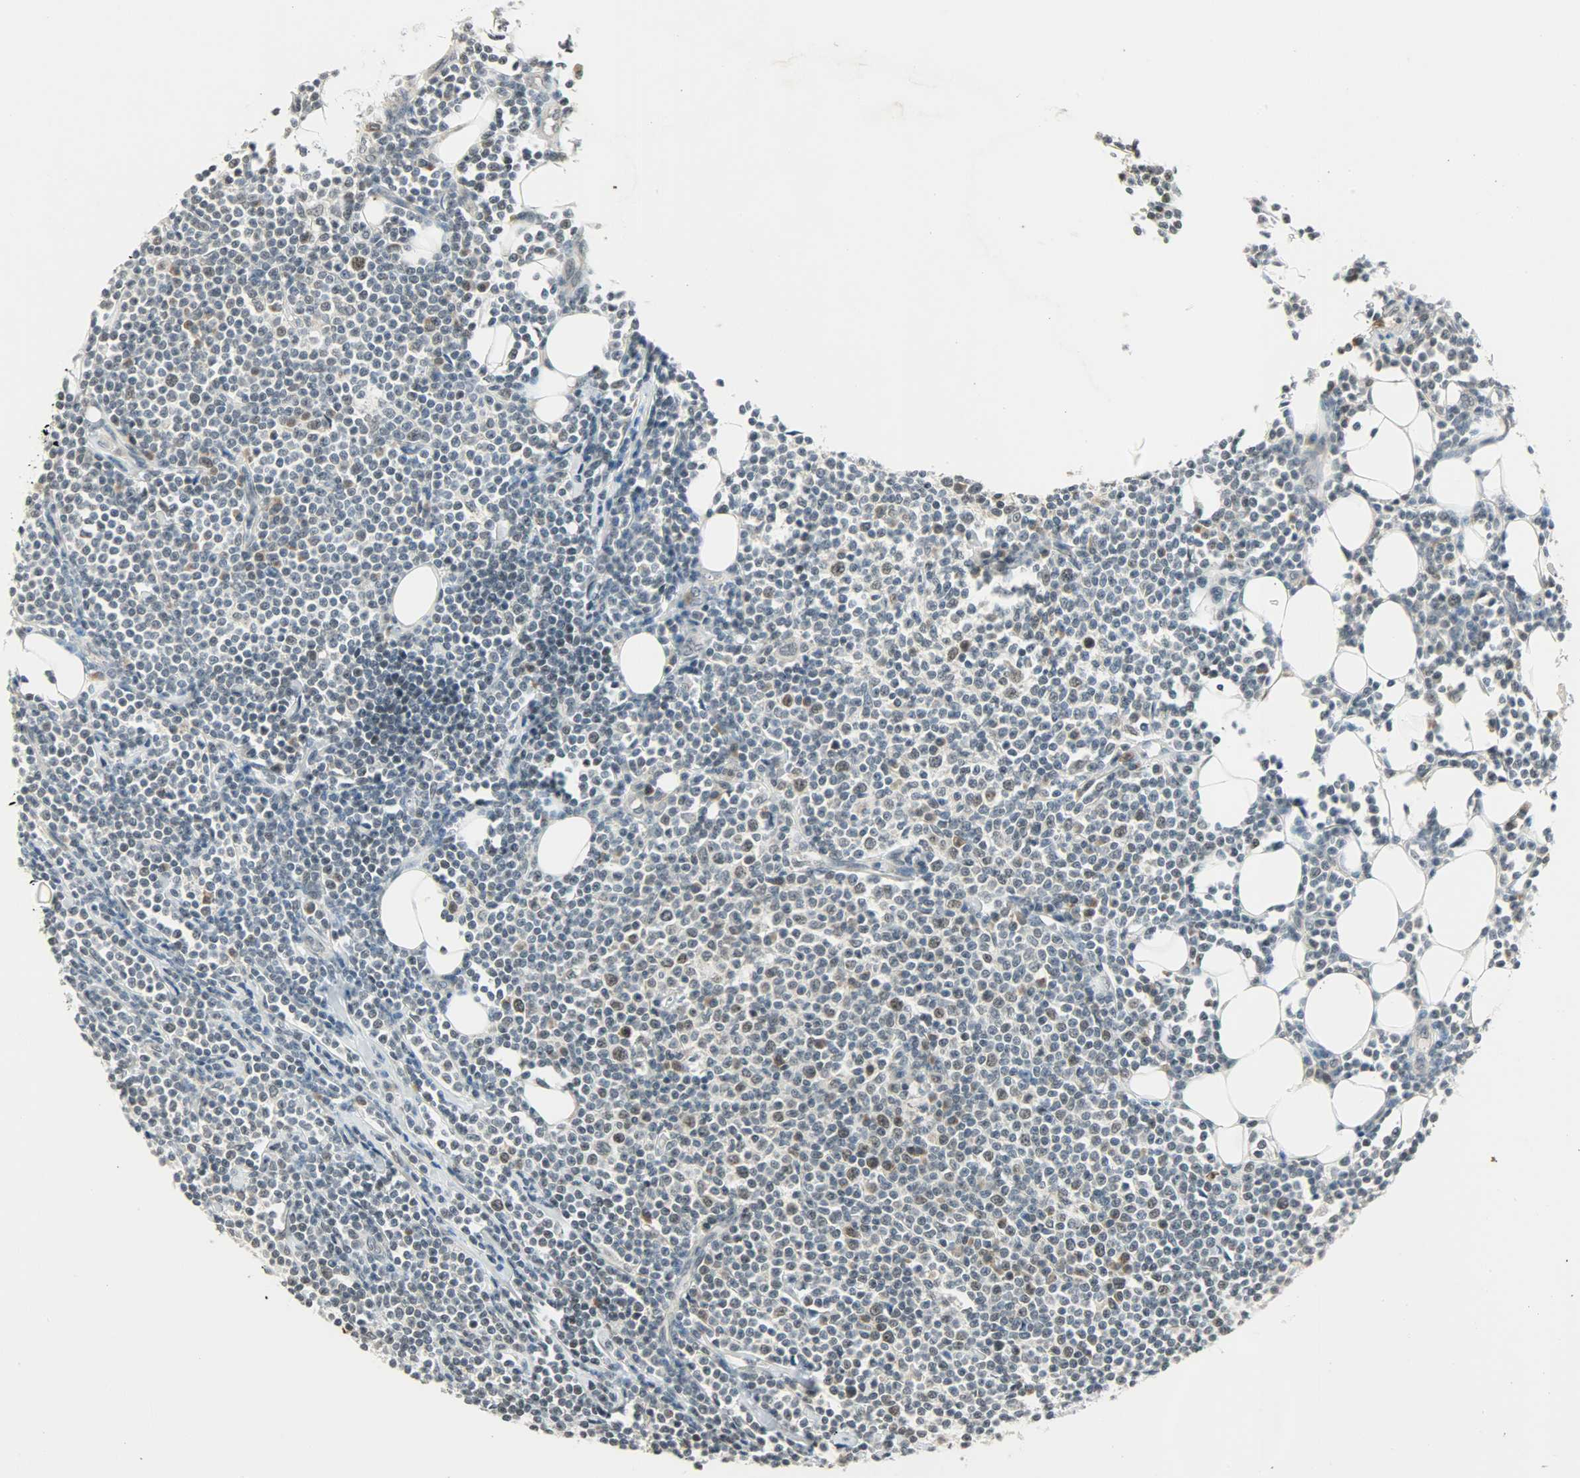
{"staining": {"intensity": "weak", "quantity": "<25%", "location": "nuclear"}, "tissue": "lymphoma", "cell_type": "Tumor cells", "image_type": "cancer", "snomed": [{"axis": "morphology", "description": "Malignant lymphoma, non-Hodgkin's type, Low grade"}, {"axis": "topography", "description": "Soft tissue"}], "caption": "Tumor cells are negative for protein expression in human malignant lymphoma, non-Hodgkin's type (low-grade).", "gene": "SMARCA5", "patient": {"sex": "male", "age": 92}}